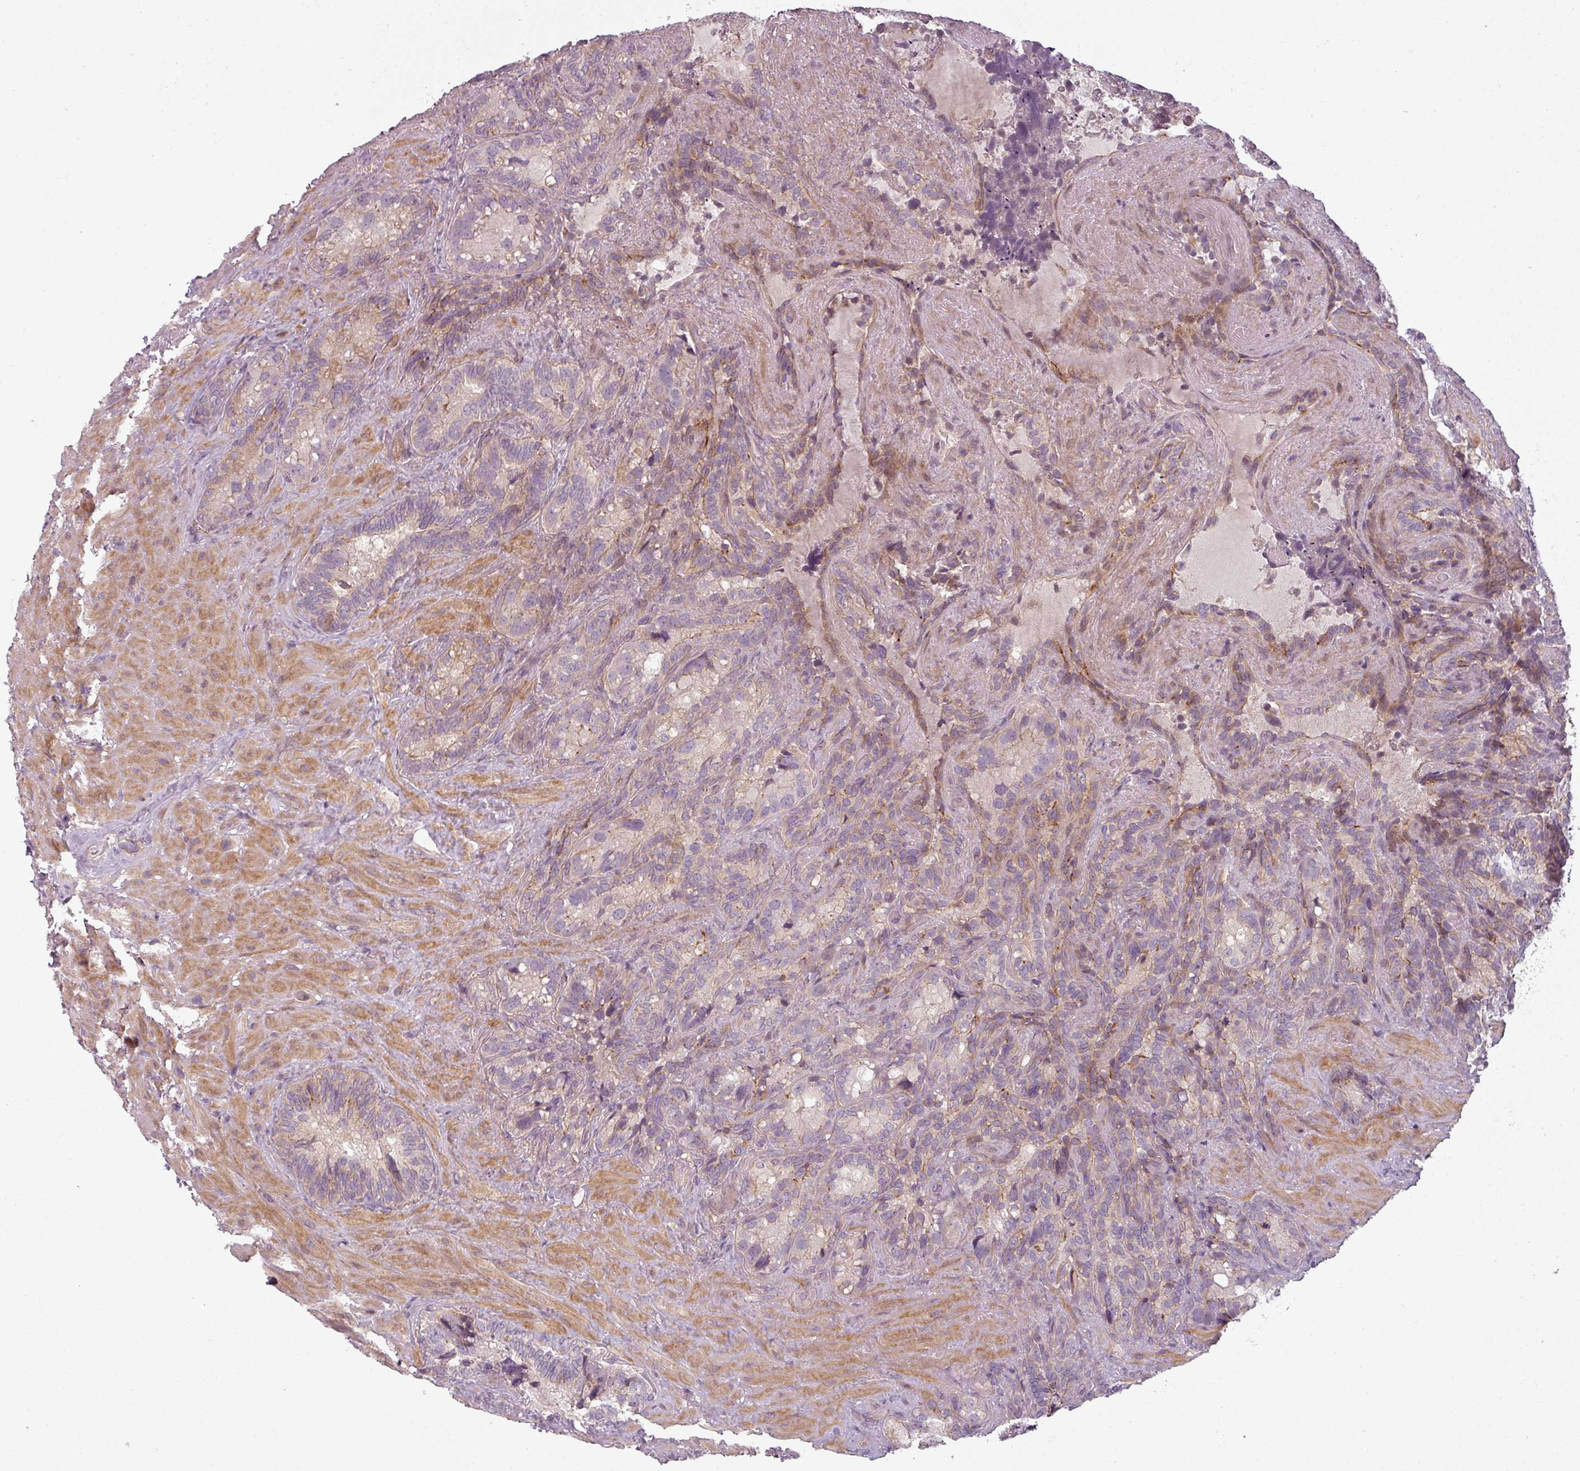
{"staining": {"intensity": "weak", "quantity": "25%-75%", "location": "cytoplasmic/membranous"}, "tissue": "seminal vesicle", "cell_type": "Glandular cells", "image_type": "normal", "snomed": [{"axis": "morphology", "description": "Normal tissue, NOS"}, {"axis": "topography", "description": "Seminal veicle"}], "caption": "Protein staining of unremarkable seminal vesicle shows weak cytoplasmic/membranous staining in about 25%-75% of glandular cells.", "gene": "SLC16A9", "patient": {"sex": "male", "age": 62}}